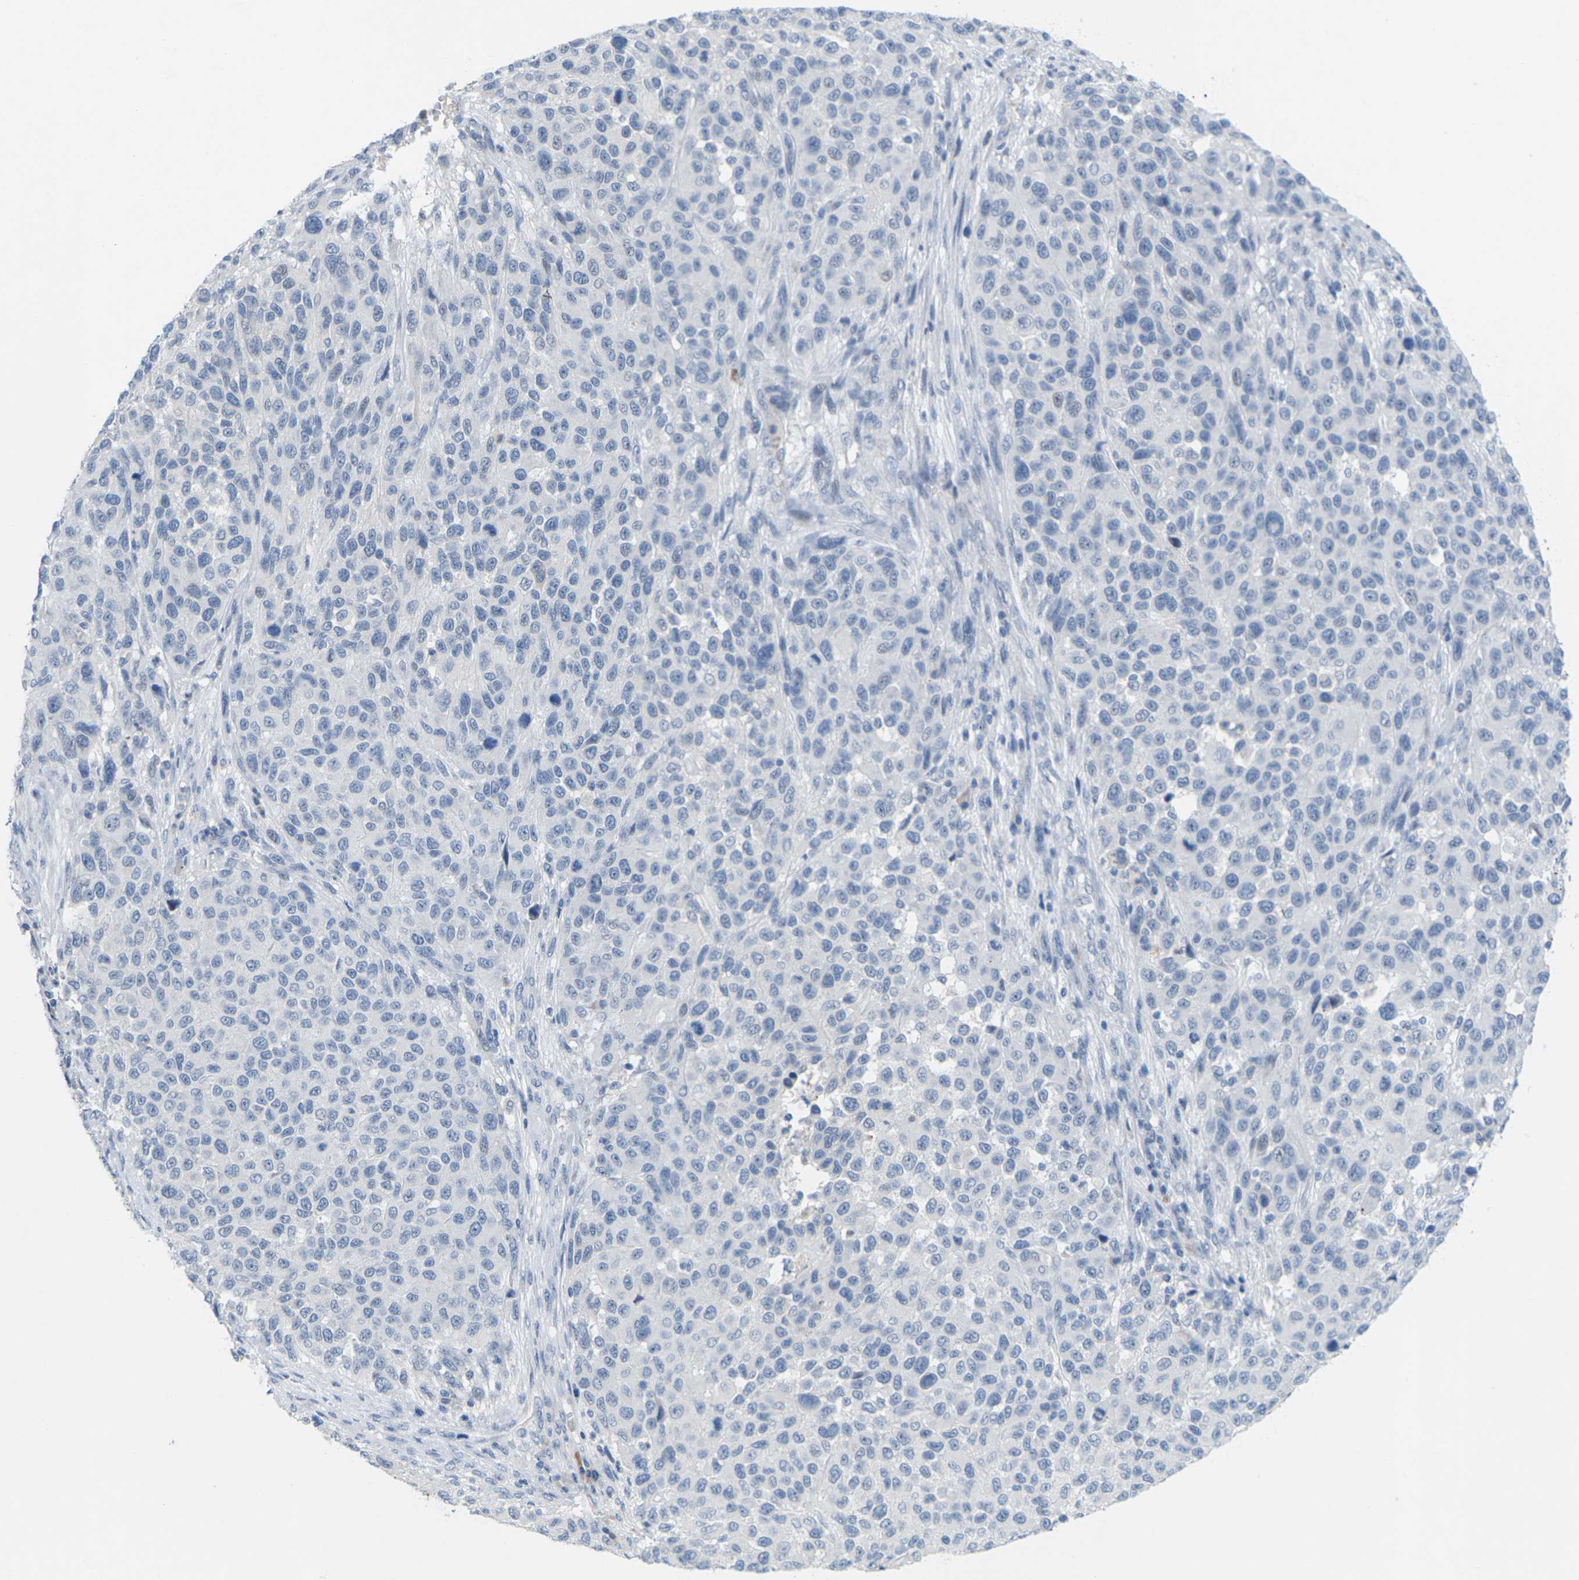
{"staining": {"intensity": "negative", "quantity": "none", "location": "none"}, "tissue": "melanoma", "cell_type": "Tumor cells", "image_type": "cancer", "snomed": [{"axis": "morphology", "description": "Malignant melanoma, Metastatic site"}, {"axis": "topography", "description": "Lymph node"}], "caption": "Image shows no significant protein positivity in tumor cells of malignant melanoma (metastatic site).", "gene": "CLDN3", "patient": {"sex": "male", "age": 61}}